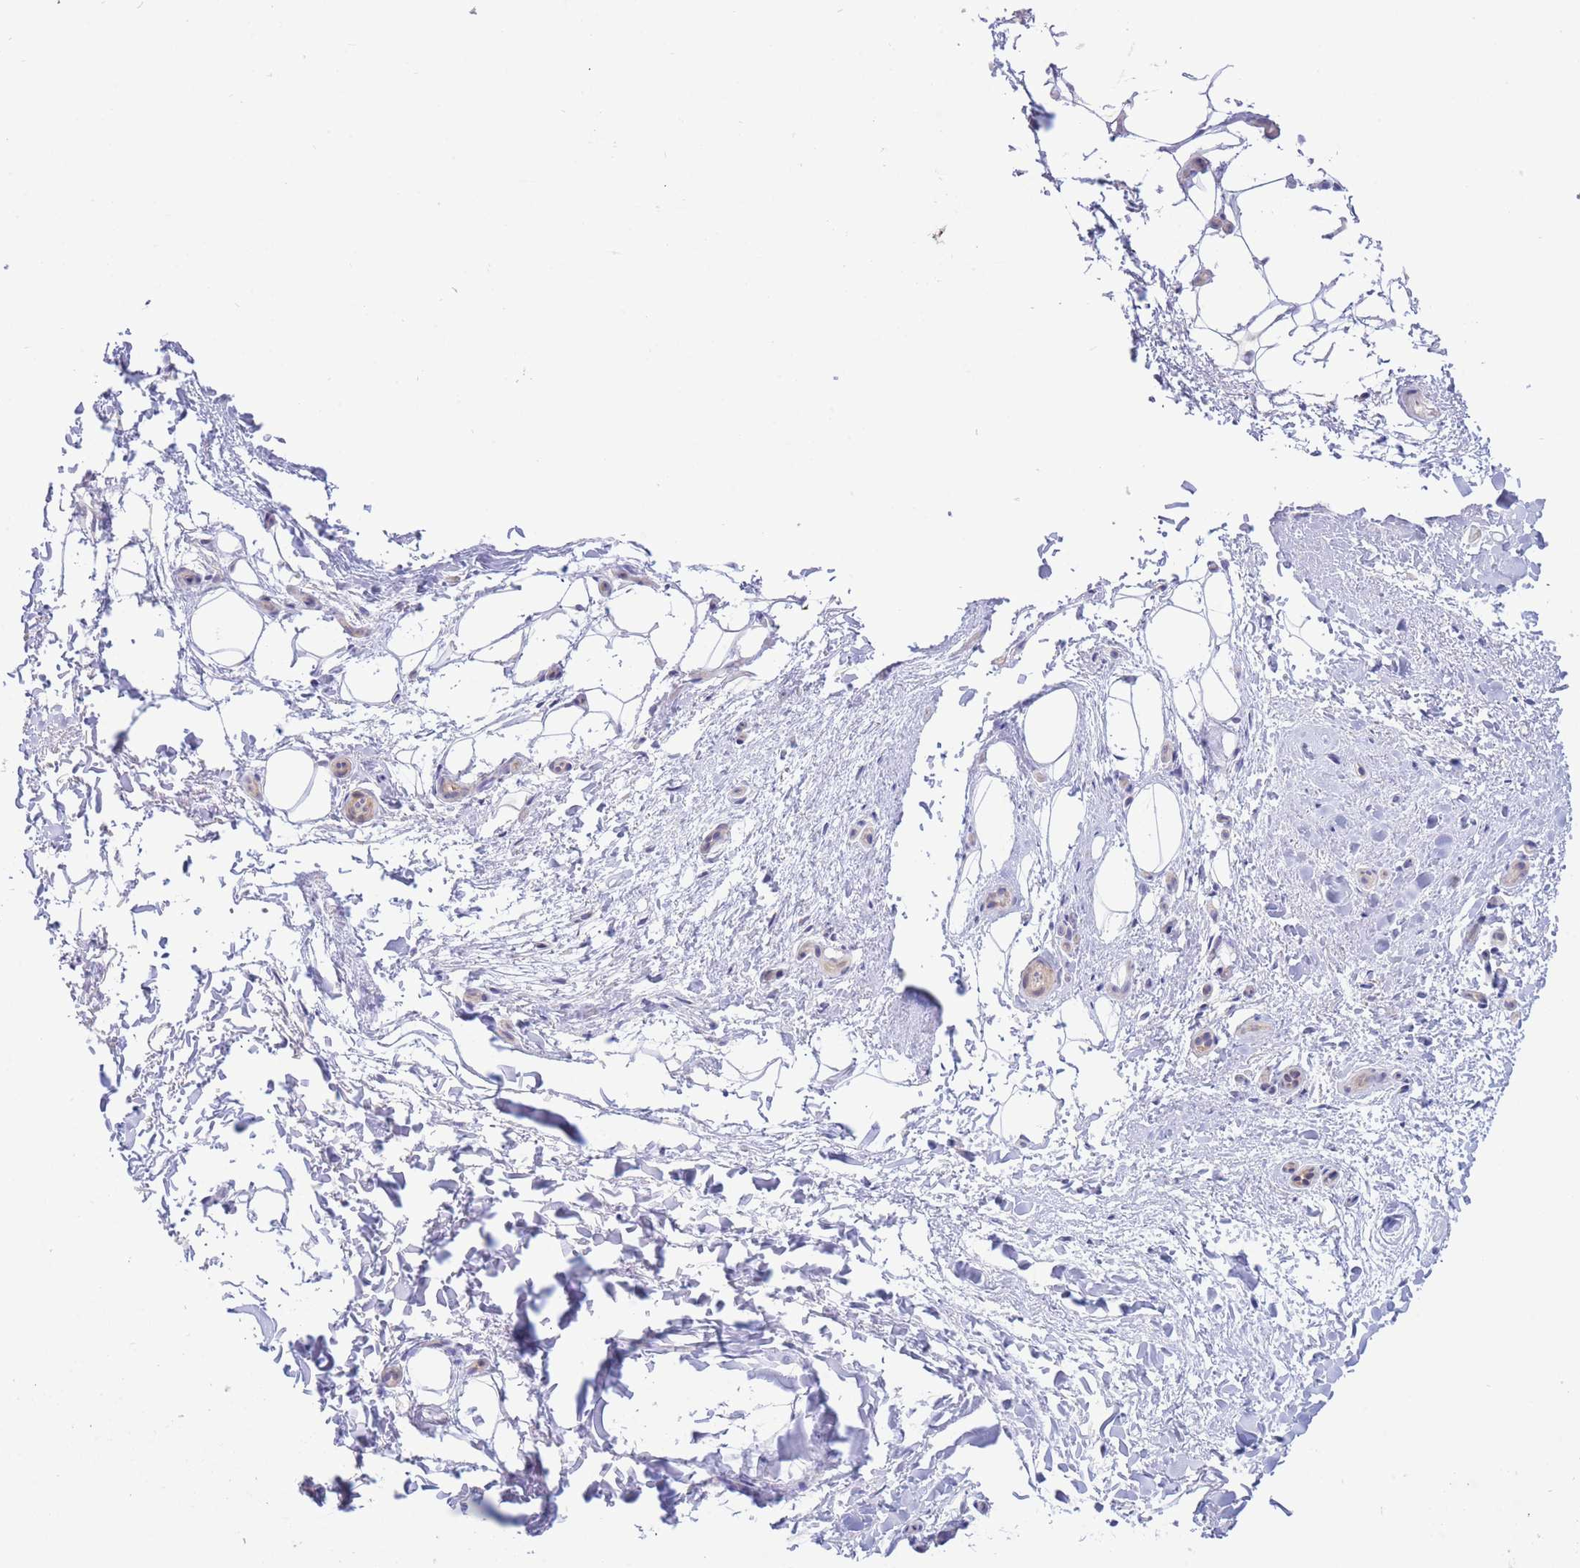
{"staining": {"intensity": "negative", "quantity": "none", "location": "none"}, "tissue": "adipose tissue", "cell_type": "Adipocytes", "image_type": "normal", "snomed": [{"axis": "morphology", "description": "Normal tissue, NOS"}, {"axis": "topography", "description": "Peripheral nerve tissue"}], "caption": "DAB immunohistochemical staining of unremarkable adipose tissue reveals no significant positivity in adipocytes.", "gene": "APOL4", "patient": {"sex": "female", "age": 61}}